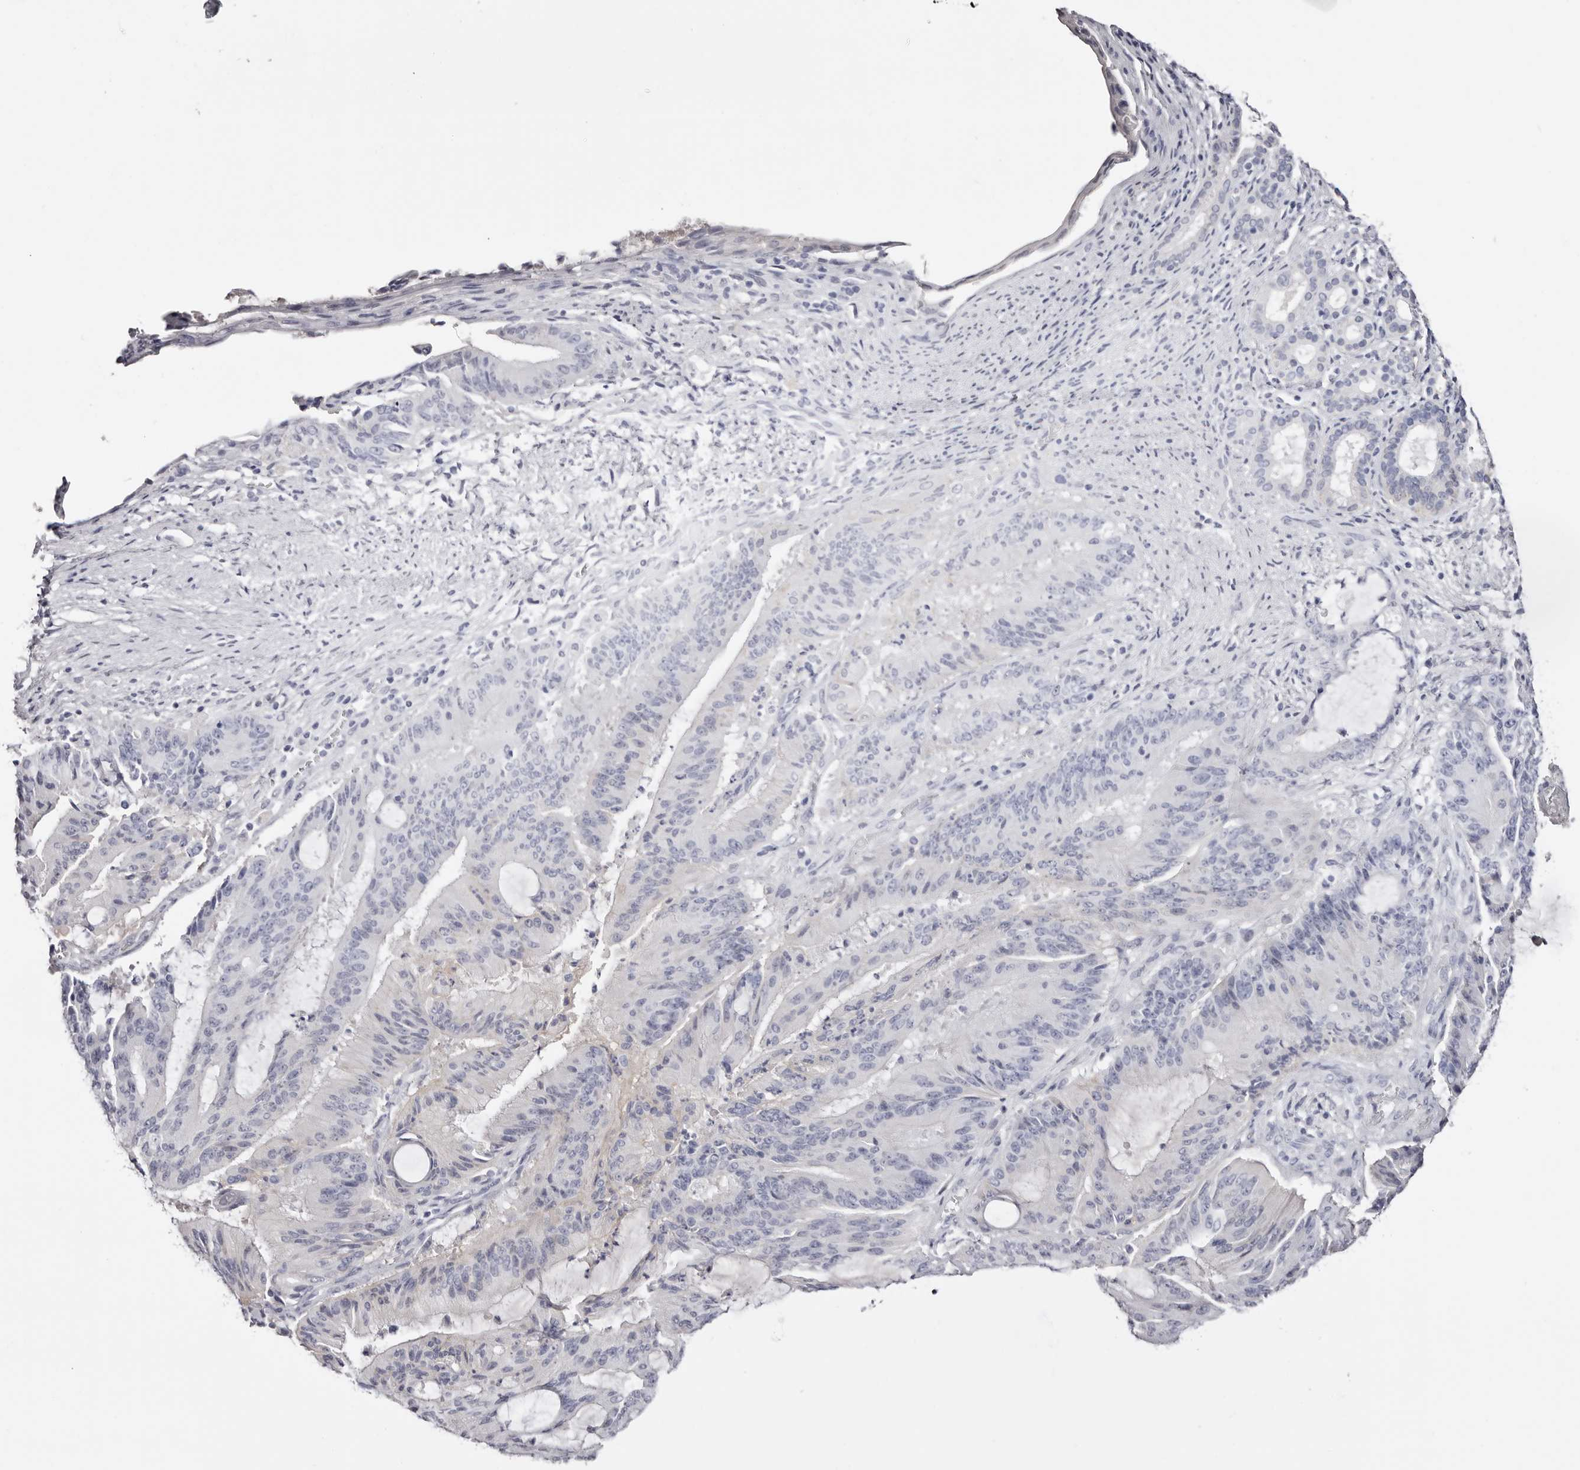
{"staining": {"intensity": "negative", "quantity": "none", "location": "none"}, "tissue": "liver cancer", "cell_type": "Tumor cells", "image_type": "cancer", "snomed": [{"axis": "morphology", "description": "Normal tissue, NOS"}, {"axis": "morphology", "description": "Cholangiocarcinoma"}, {"axis": "topography", "description": "Liver"}, {"axis": "topography", "description": "Peripheral nerve tissue"}], "caption": "A histopathology image of liver cancer stained for a protein demonstrates no brown staining in tumor cells.", "gene": "AKNAD1", "patient": {"sex": "female", "age": 73}}